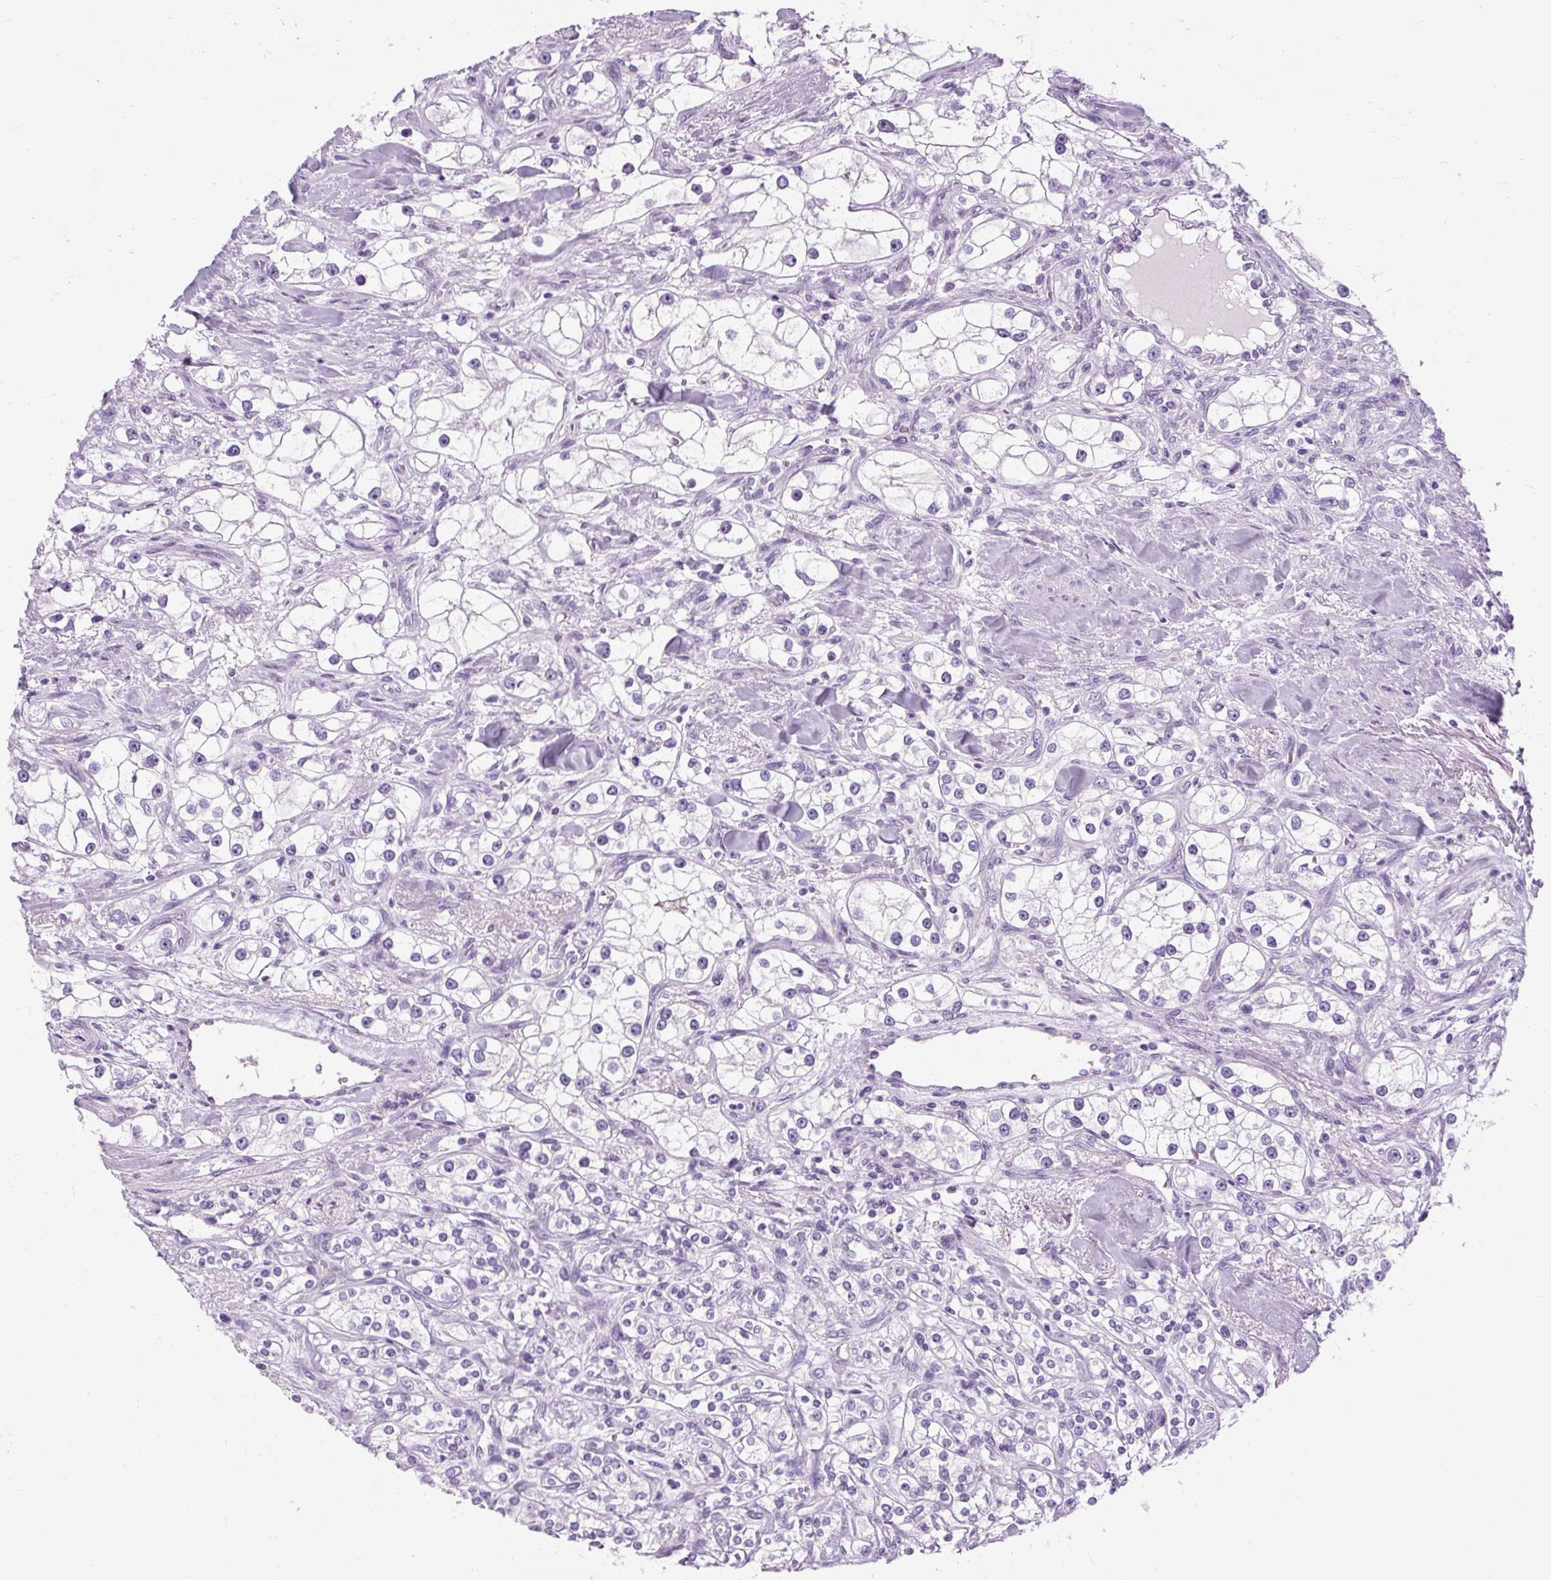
{"staining": {"intensity": "negative", "quantity": "none", "location": "none"}, "tissue": "renal cancer", "cell_type": "Tumor cells", "image_type": "cancer", "snomed": [{"axis": "morphology", "description": "Adenocarcinoma, NOS"}, {"axis": "topography", "description": "Kidney"}], "caption": "Immunohistochemistry of renal cancer demonstrates no expression in tumor cells.", "gene": "B3GNT4", "patient": {"sex": "male", "age": 77}}